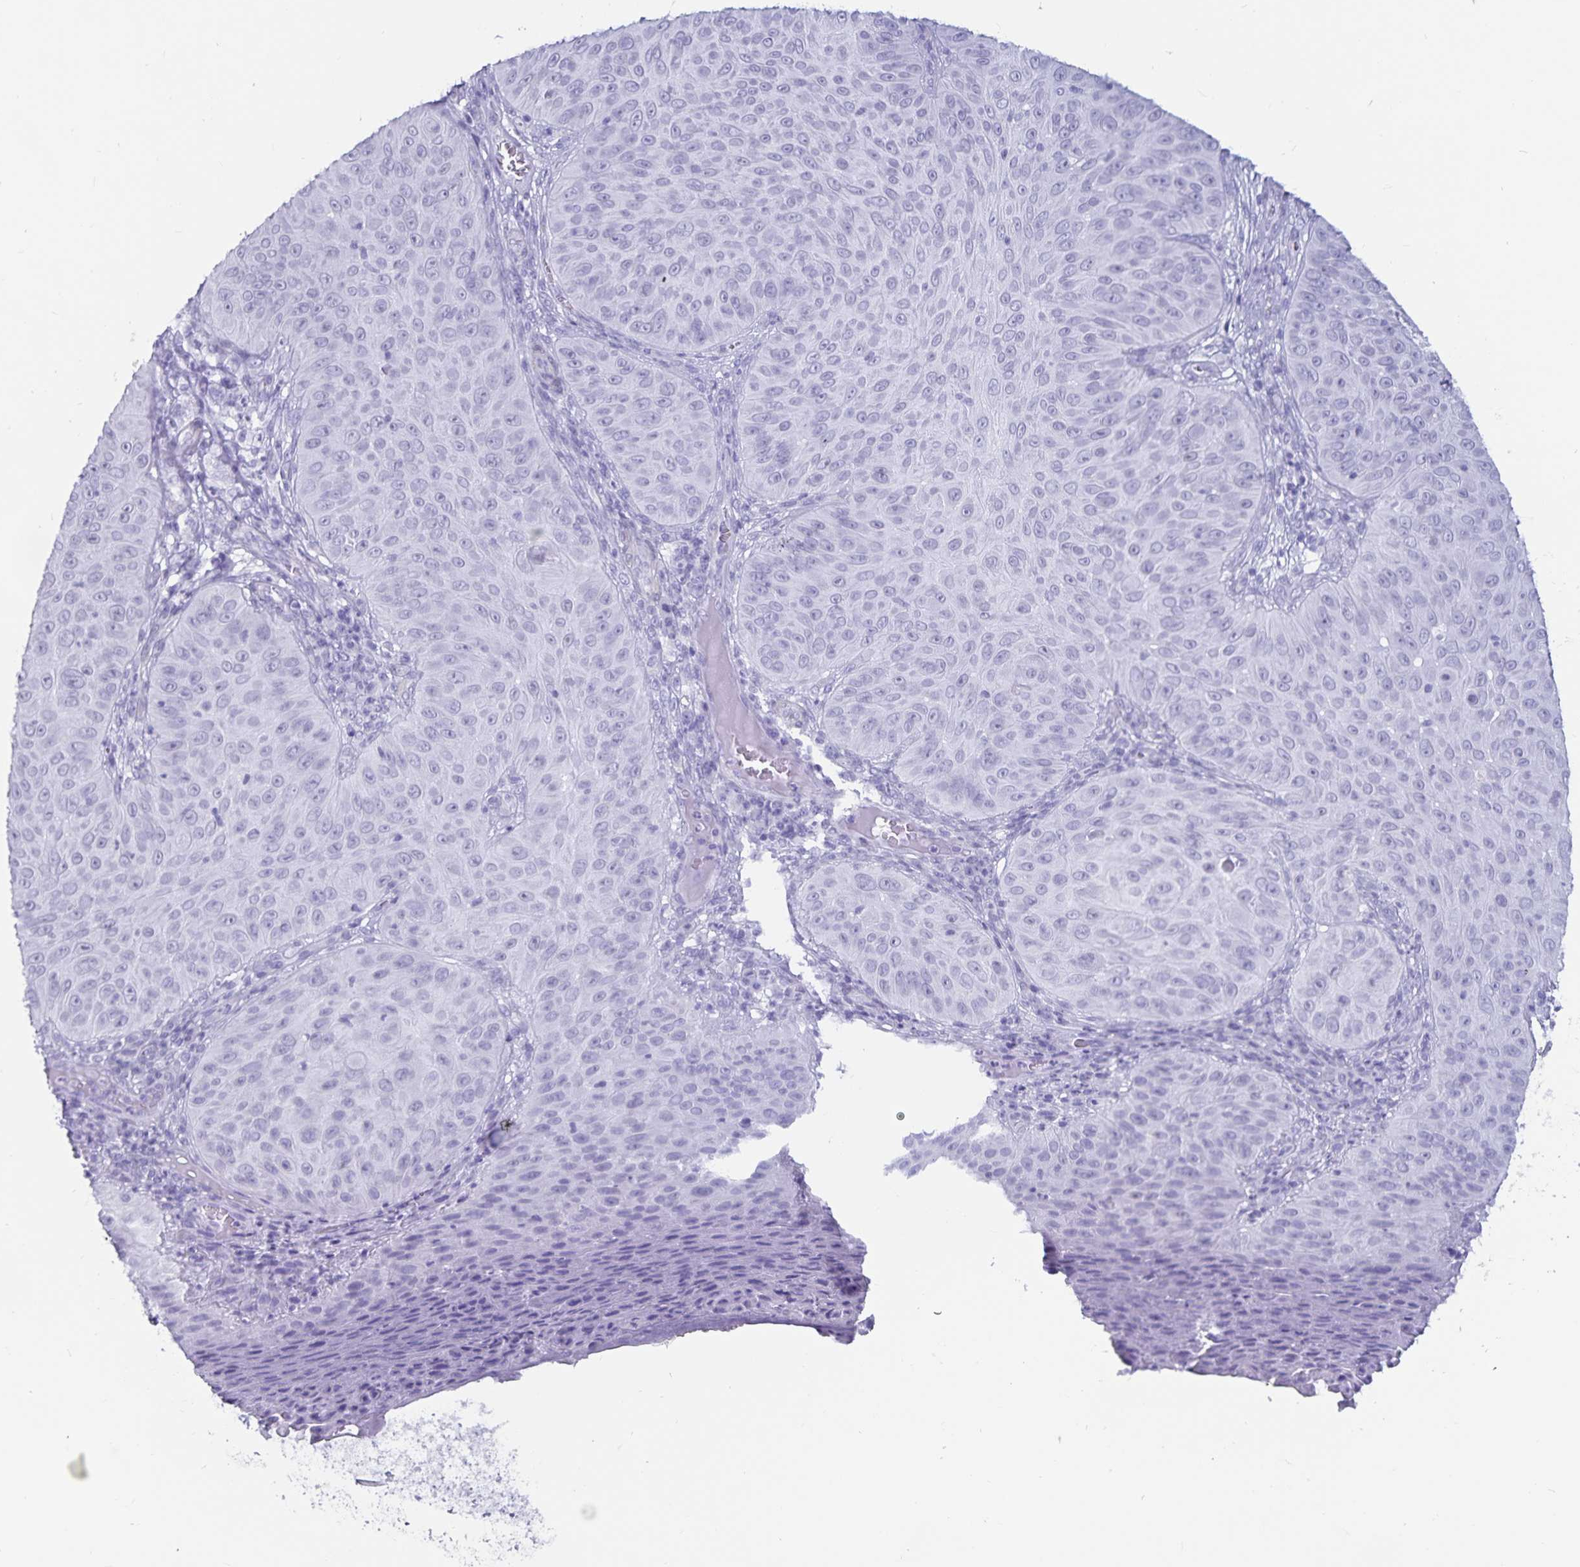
{"staining": {"intensity": "negative", "quantity": "none", "location": "none"}, "tissue": "skin cancer", "cell_type": "Tumor cells", "image_type": "cancer", "snomed": [{"axis": "morphology", "description": "Squamous cell carcinoma, NOS"}, {"axis": "topography", "description": "Skin"}], "caption": "High magnification brightfield microscopy of skin cancer stained with DAB (3,3'-diaminobenzidine) (brown) and counterstained with hematoxylin (blue): tumor cells show no significant positivity.", "gene": "GPR137", "patient": {"sex": "male", "age": 82}}